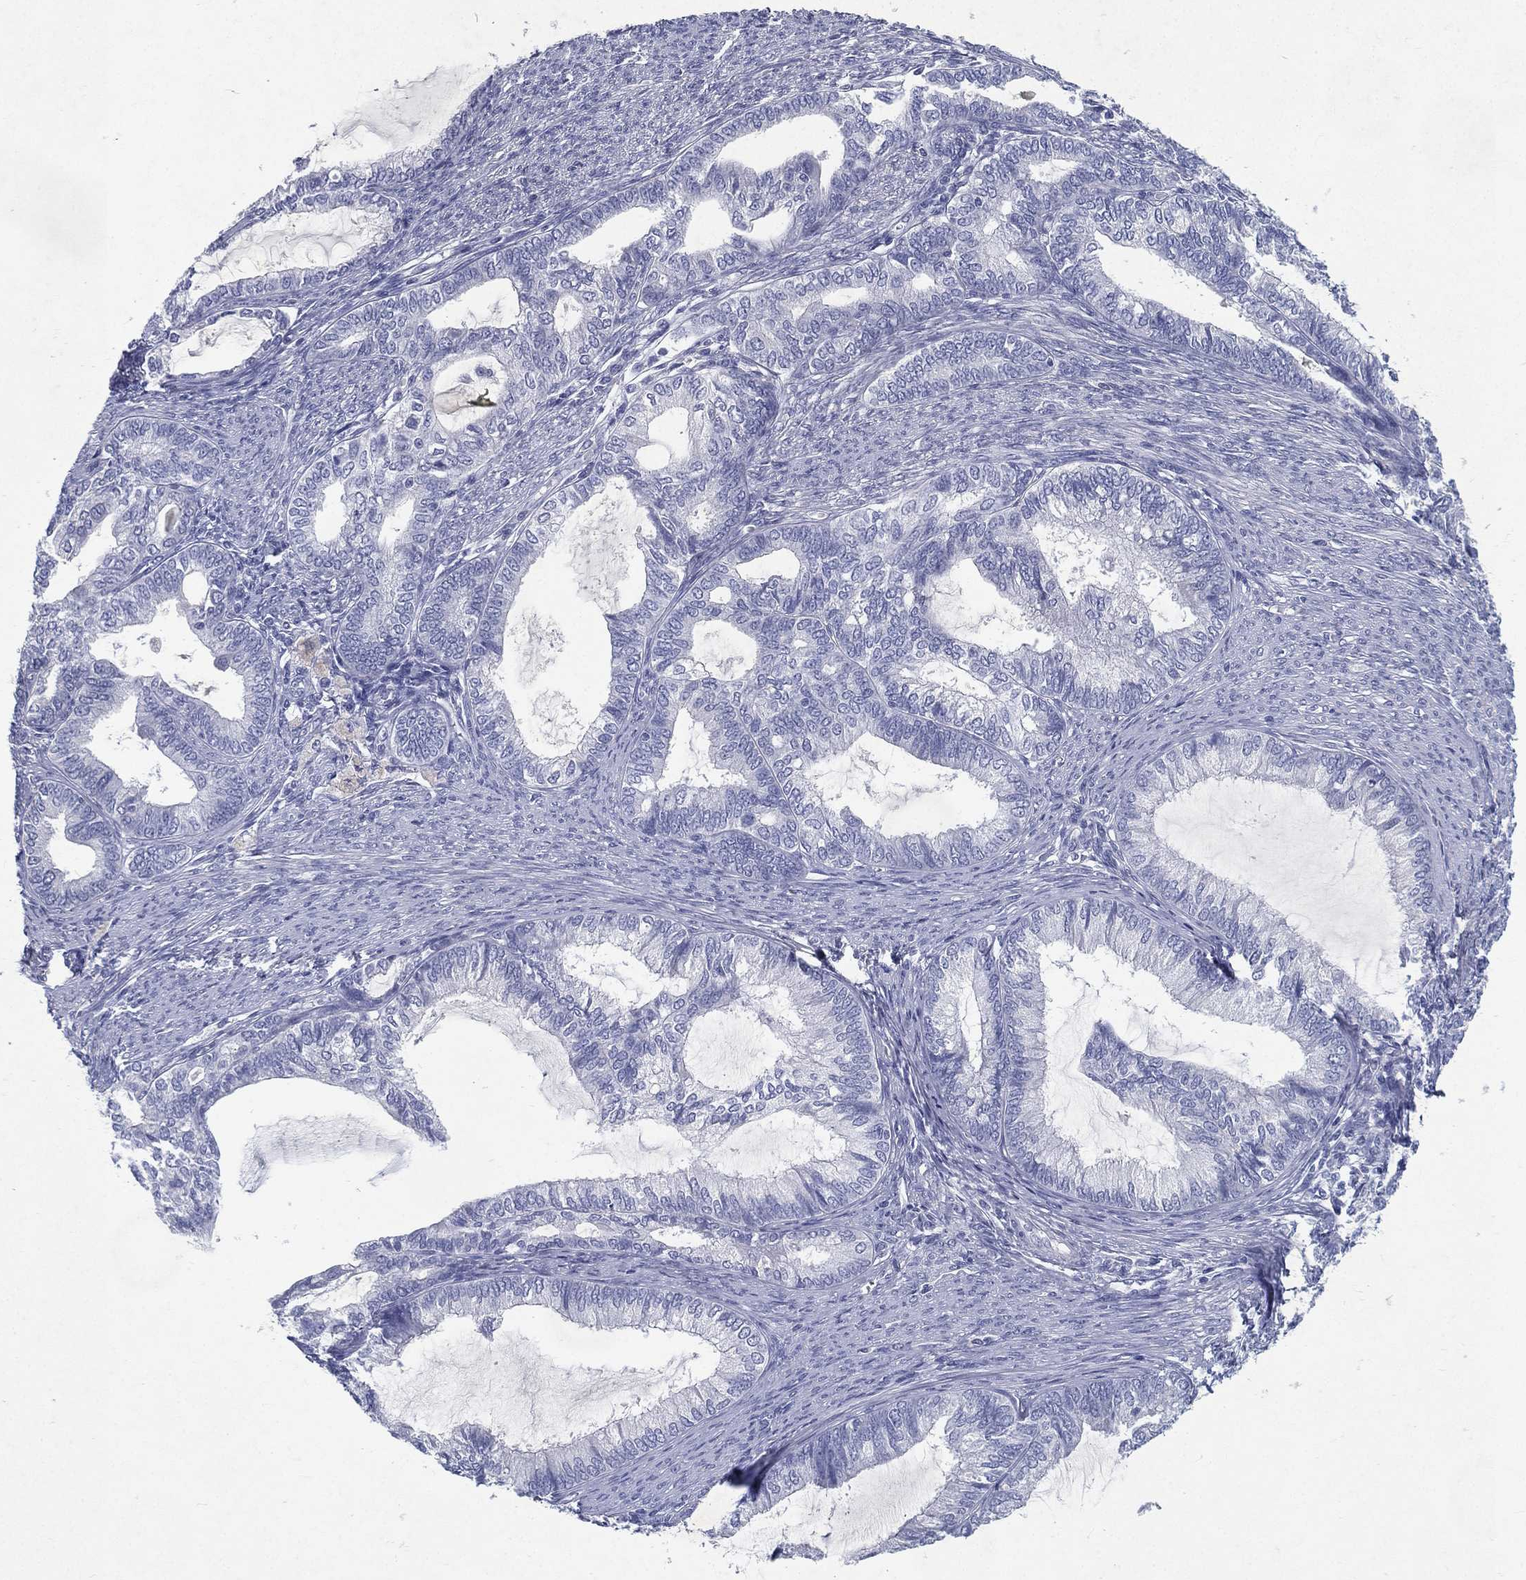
{"staining": {"intensity": "negative", "quantity": "none", "location": "none"}, "tissue": "endometrial cancer", "cell_type": "Tumor cells", "image_type": "cancer", "snomed": [{"axis": "morphology", "description": "Adenocarcinoma, NOS"}, {"axis": "topography", "description": "Endometrium"}], "caption": "High power microscopy histopathology image of an immunohistochemistry image of endometrial cancer, revealing no significant staining in tumor cells. Brightfield microscopy of immunohistochemistry (IHC) stained with DAB (3,3'-diaminobenzidine) (brown) and hematoxylin (blue), captured at high magnification.", "gene": "RGS13", "patient": {"sex": "female", "age": 86}}